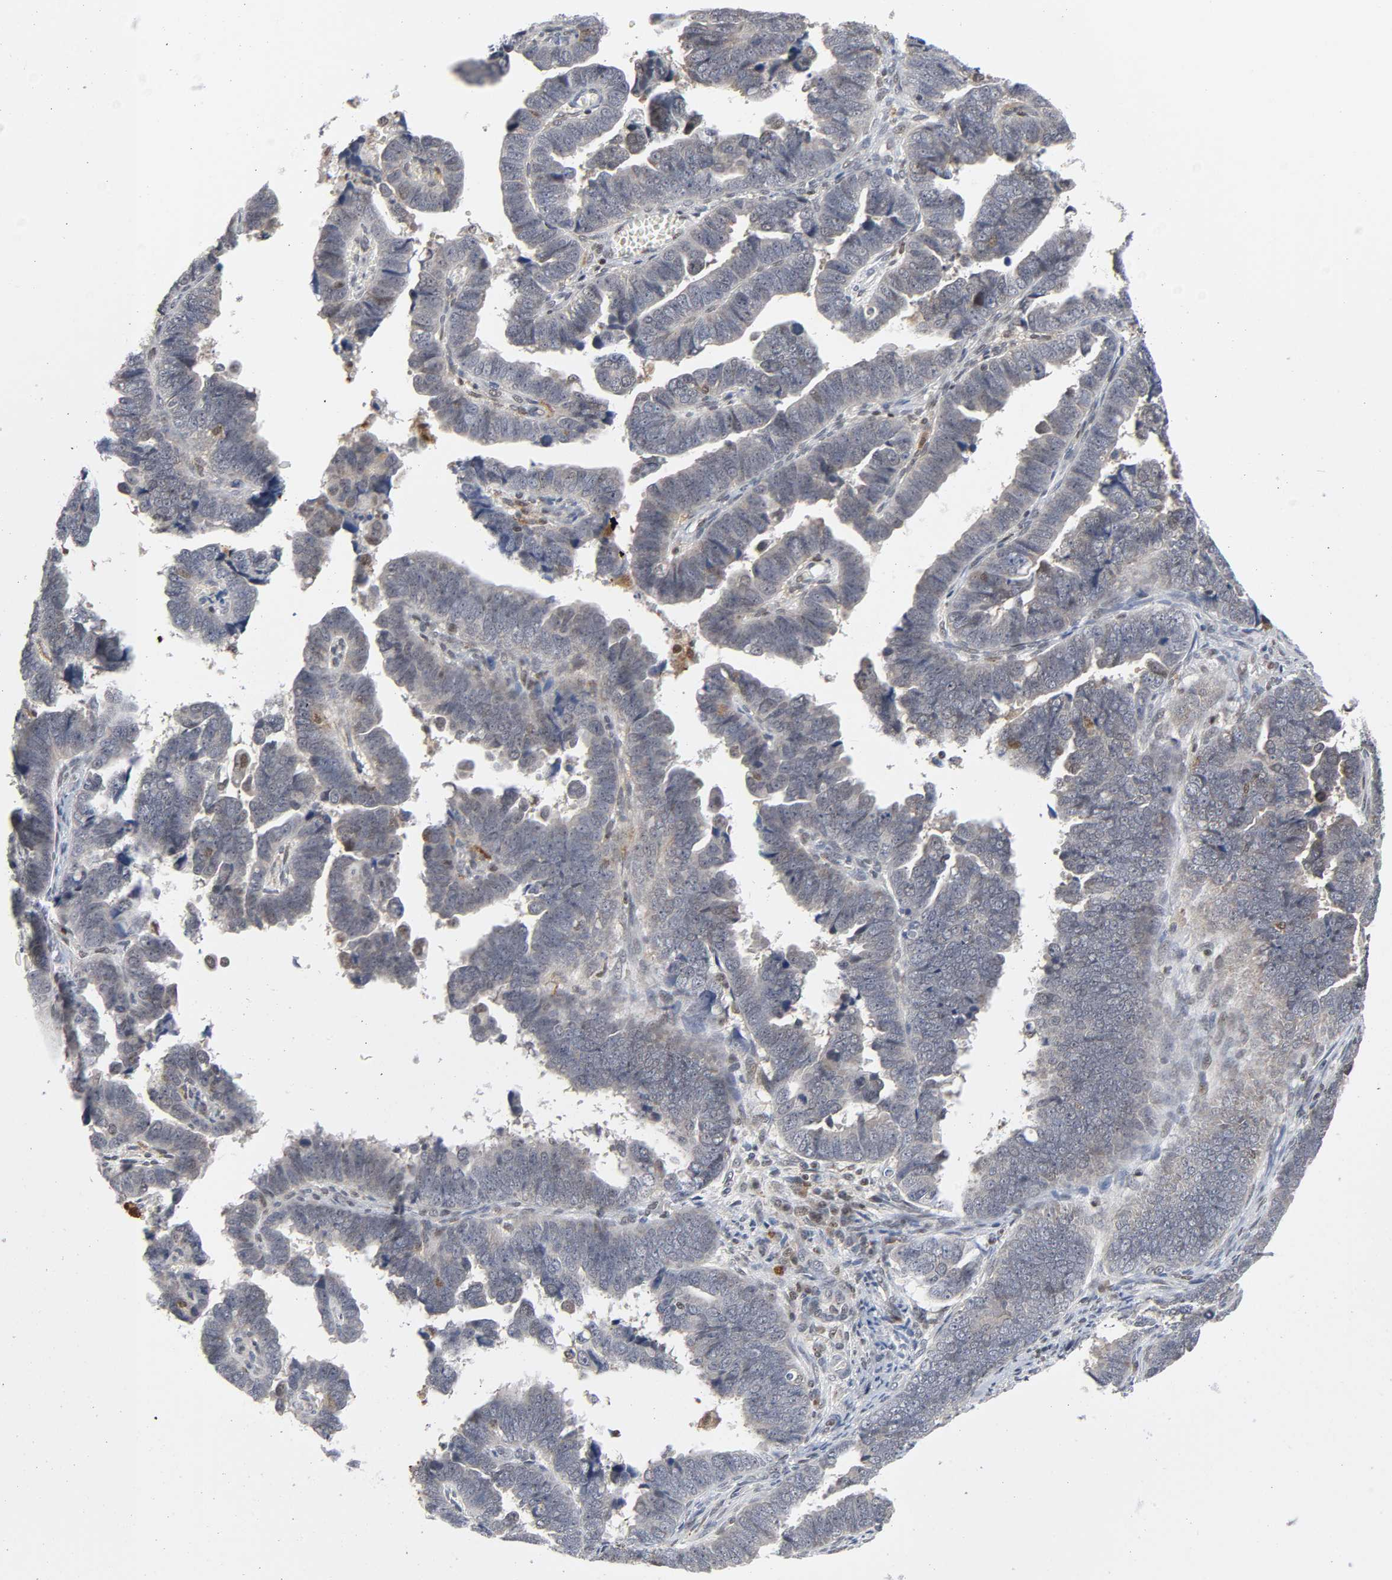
{"staining": {"intensity": "negative", "quantity": "none", "location": "none"}, "tissue": "endometrial cancer", "cell_type": "Tumor cells", "image_type": "cancer", "snomed": [{"axis": "morphology", "description": "Adenocarcinoma, NOS"}, {"axis": "topography", "description": "Endometrium"}], "caption": "Human endometrial adenocarcinoma stained for a protein using IHC shows no positivity in tumor cells.", "gene": "KAT2B", "patient": {"sex": "female", "age": 75}}